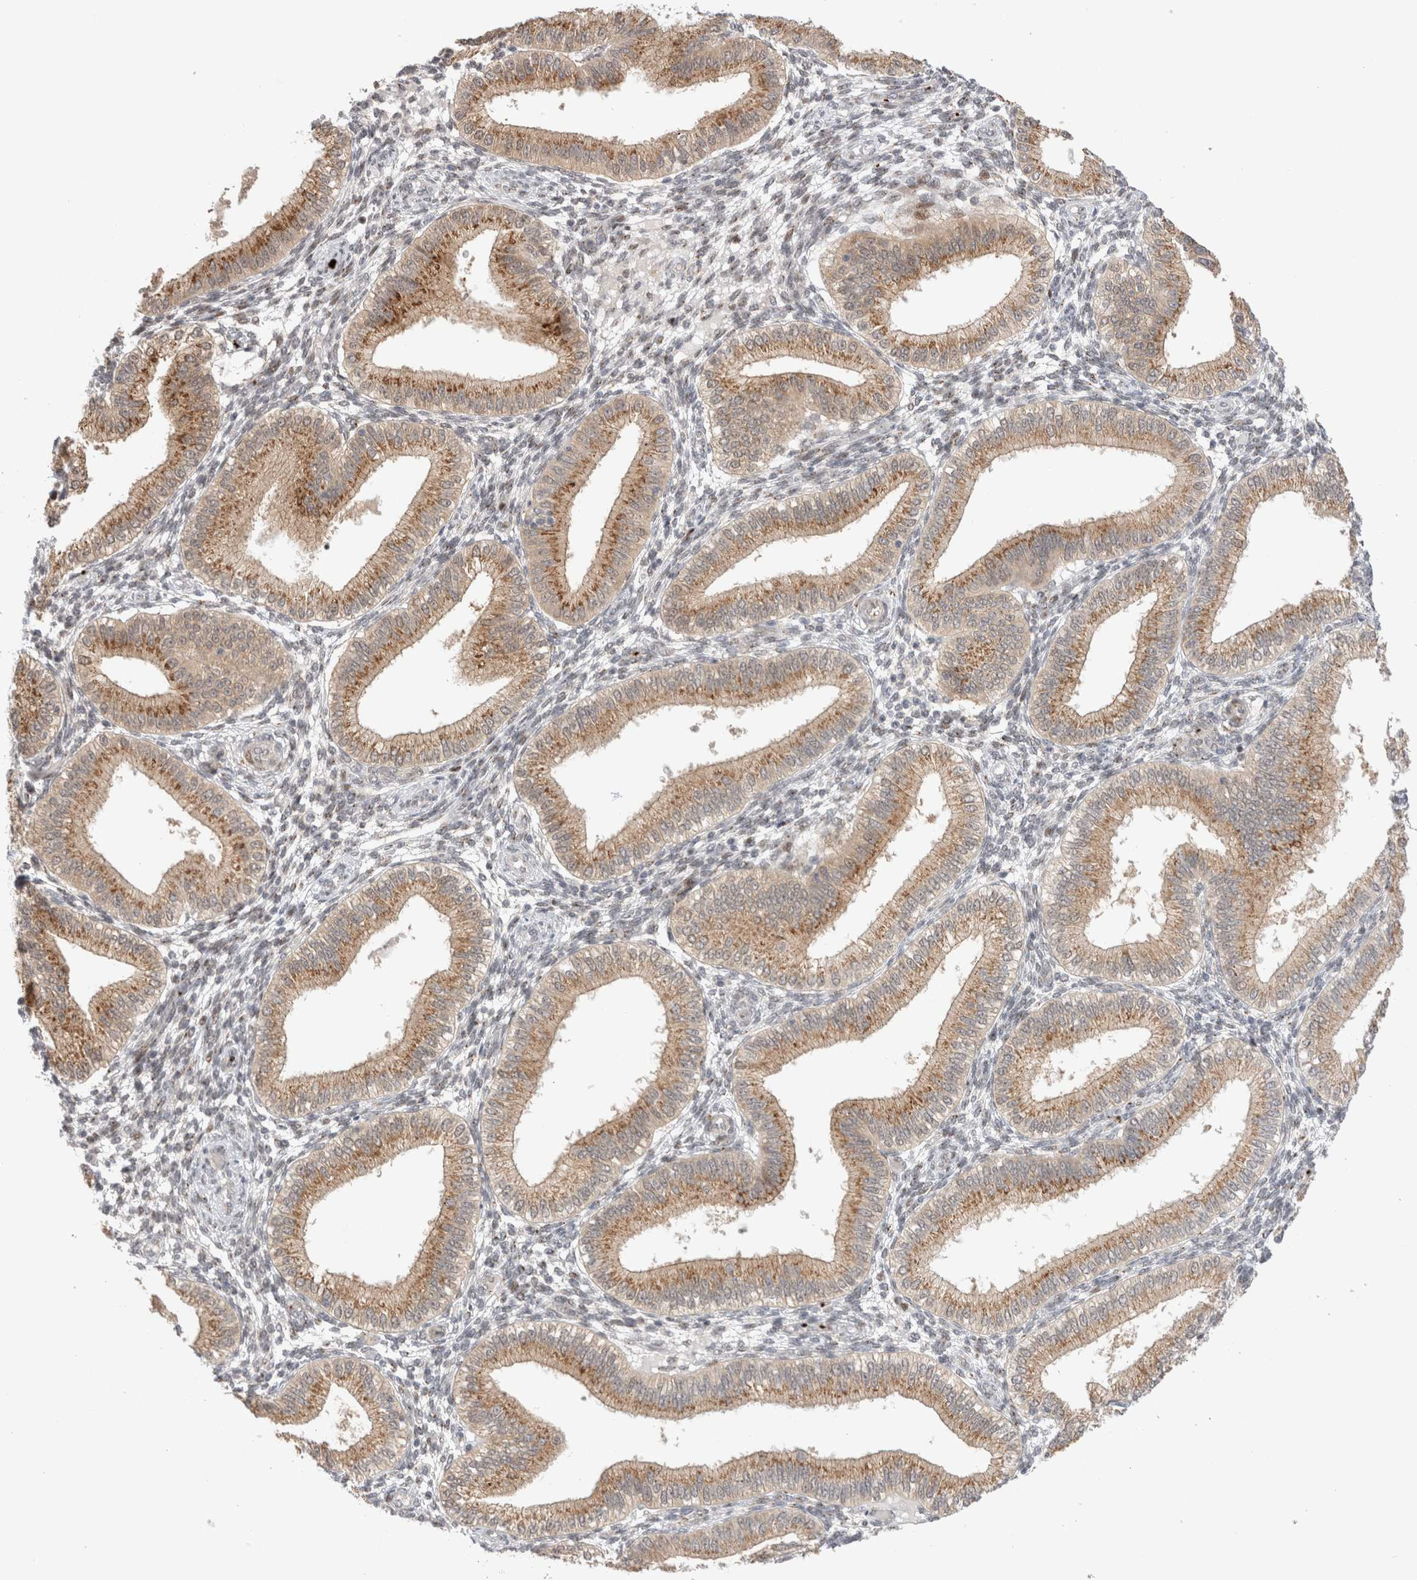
{"staining": {"intensity": "negative", "quantity": "none", "location": "none"}, "tissue": "endometrium", "cell_type": "Cells in endometrial stroma", "image_type": "normal", "snomed": [{"axis": "morphology", "description": "Normal tissue, NOS"}, {"axis": "topography", "description": "Endometrium"}], "caption": "A high-resolution photomicrograph shows IHC staining of normal endometrium, which demonstrates no significant expression in cells in endometrial stroma.", "gene": "VPS28", "patient": {"sex": "female", "age": 39}}